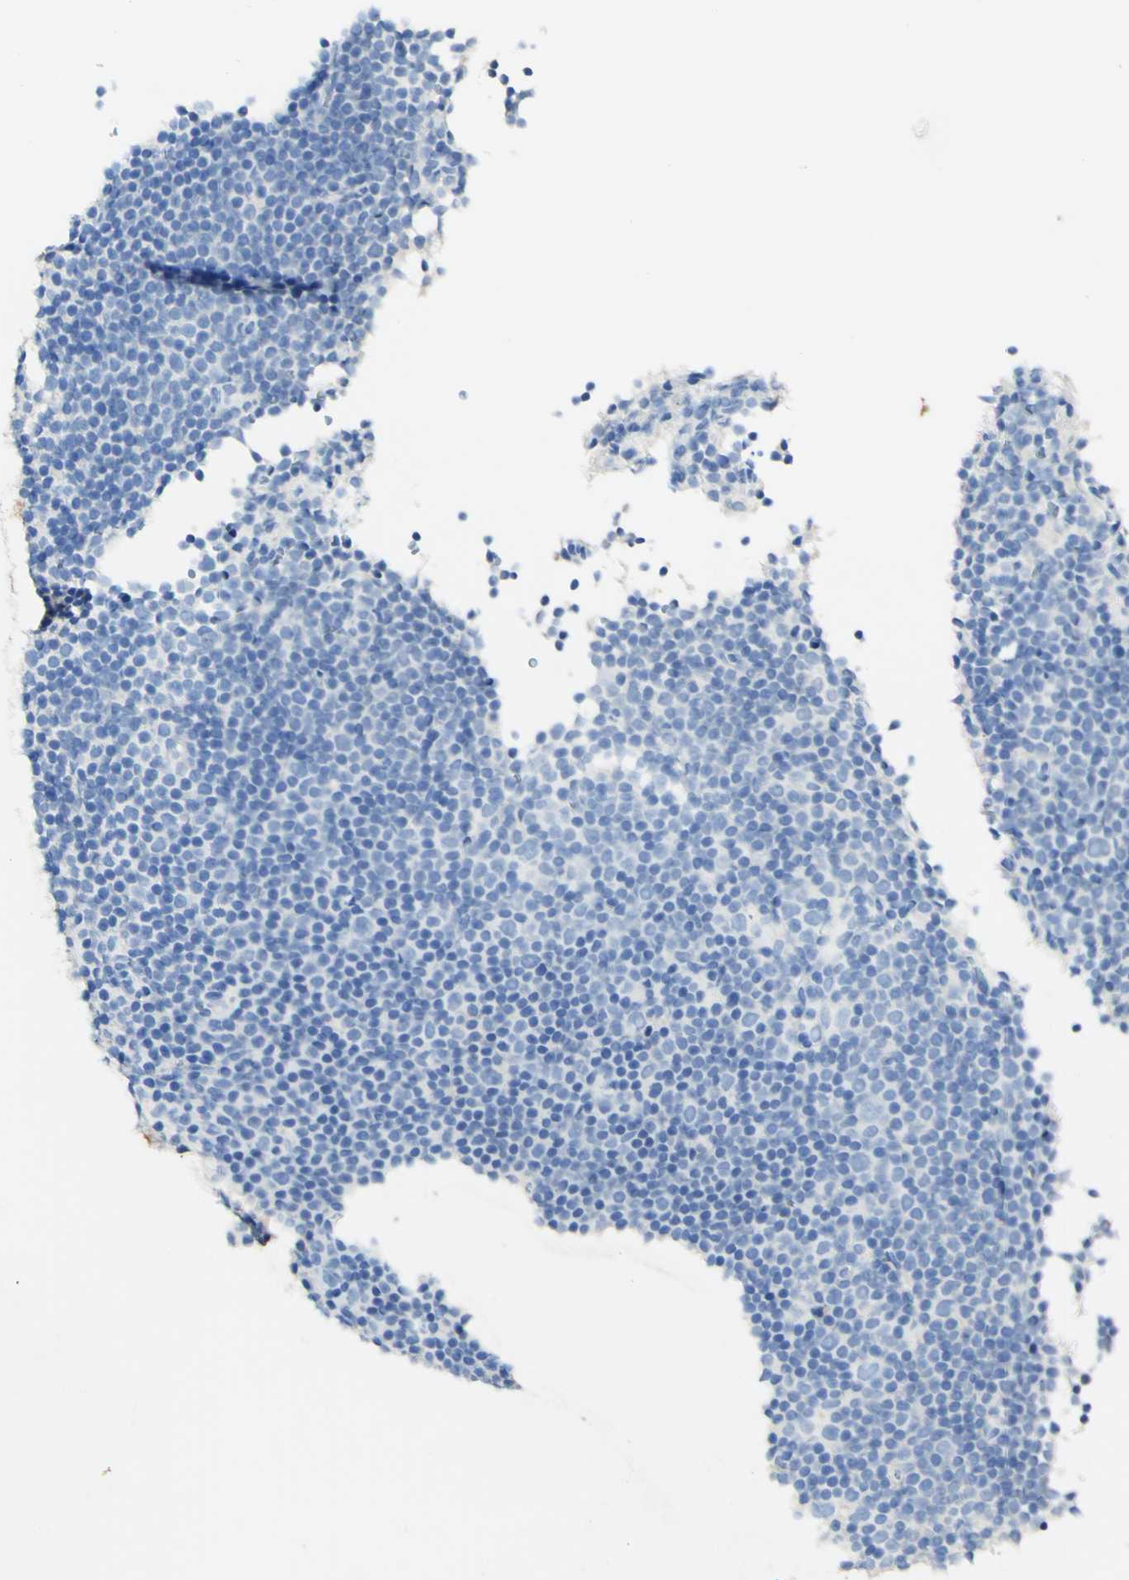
{"staining": {"intensity": "negative", "quantity": "none", "location": "none"}, "tissue": "lymphoma", "cell_type": "Tumor cells", "image_type": "cancer", "snomed": [{"axis": "morphology", "description": "Malignant lymphoma, non-Hodgkin's type, Low grade"}, {"axis": "topography", "description": "Lymph node"}], "caption": "The immunohistochemistry (IHC) micrograph has no significant staining in tumor cells of lymphoma tissue.", "gene": "PIGR", "patient": {"sex": "female", "age": 67}}